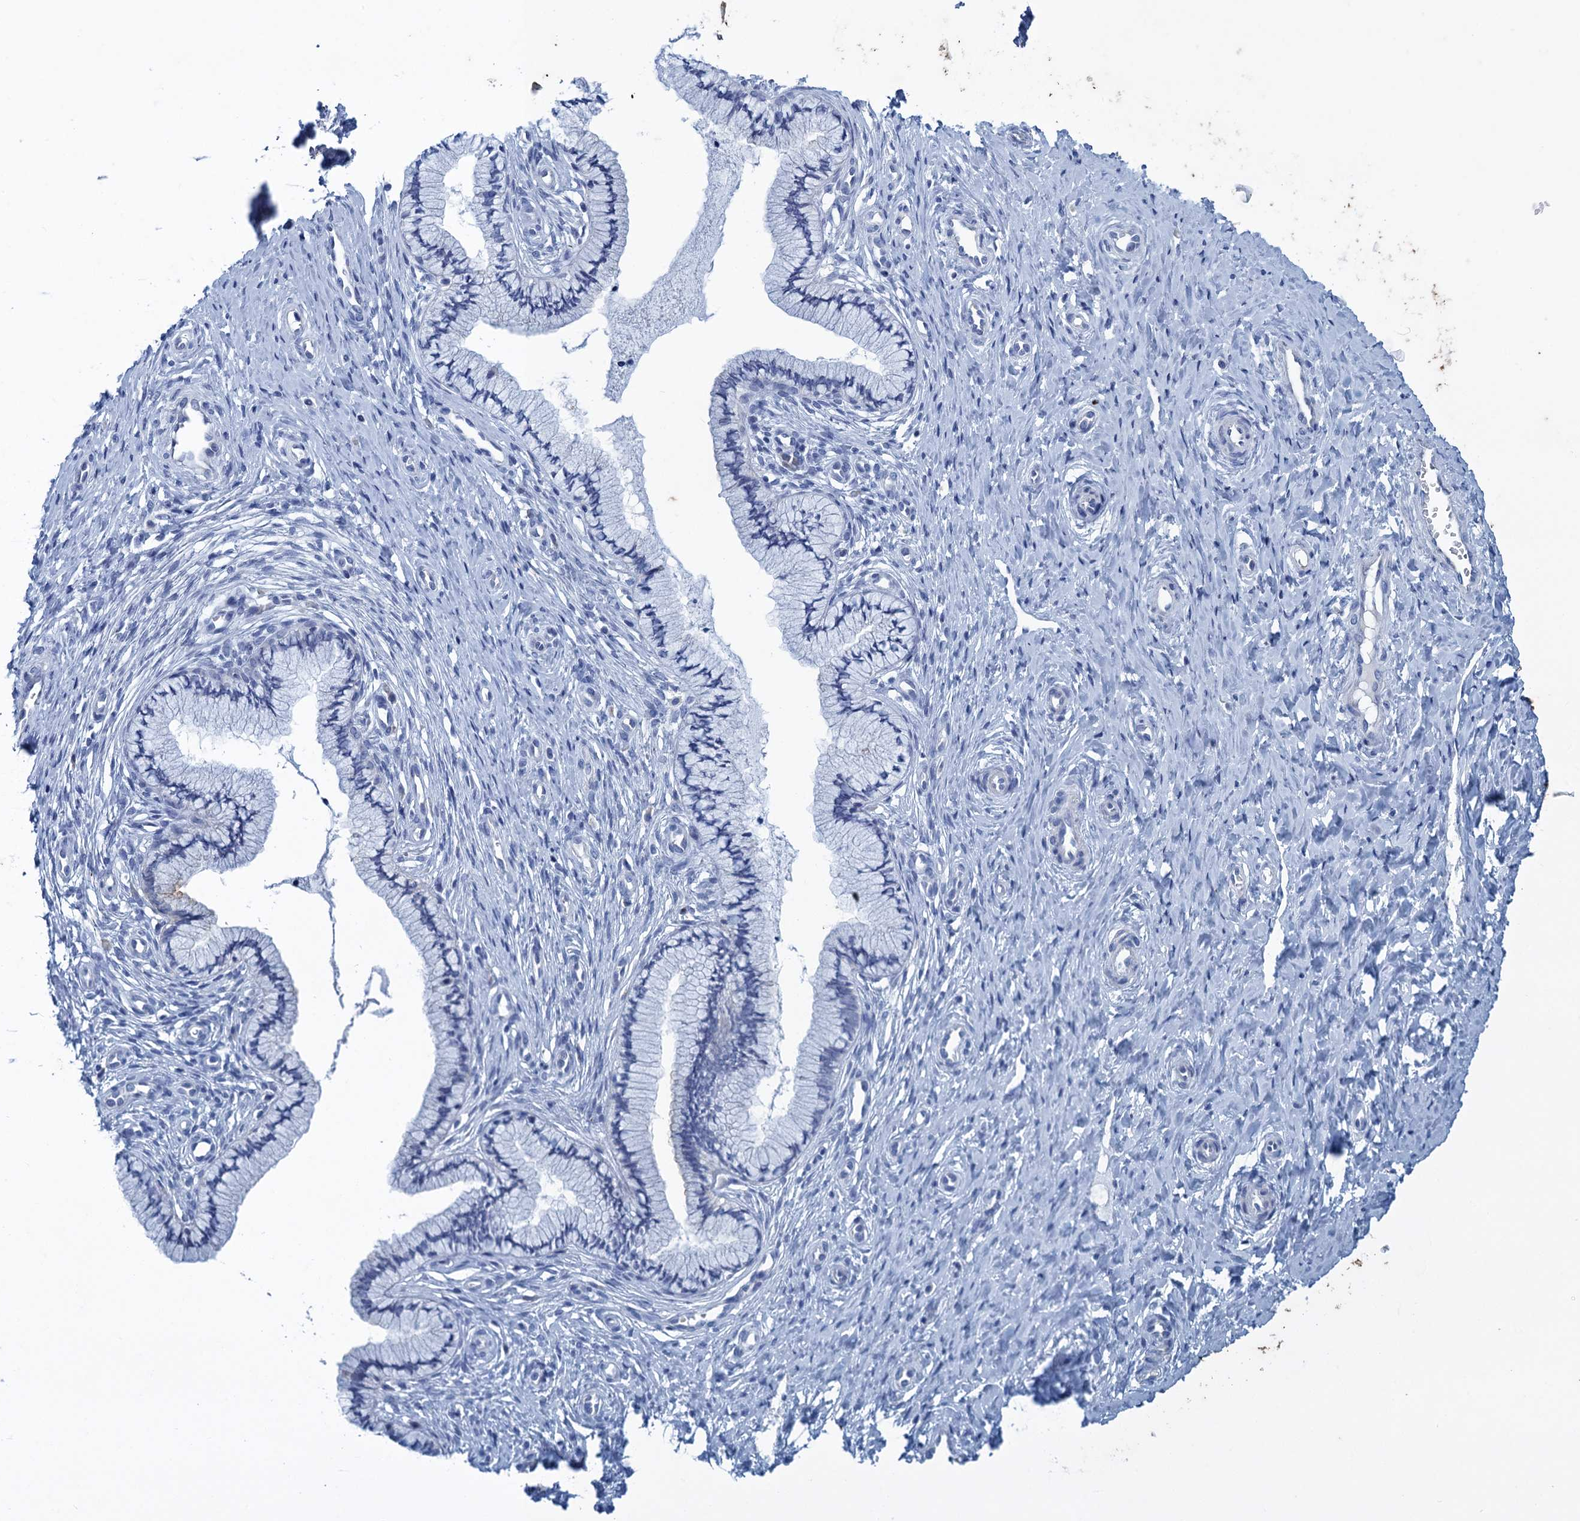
{"staining": {"intensity": "negative", "quantity": "none", "location": "none"}, "tissue": "cervix", "cell_type": "Glandular cells", "image_type": "normal", "snomed": [{"axis": "morphology", "description": "Normal tissue, NOS"}, {"axis": "topography", "description": "Cervix"}], "caption": "This is an IHC photomicrograph of normal cervix. There is no positivity in glandular cells.", "gene": "SCEL", "patient": {"sex": "female", "age": 36}}